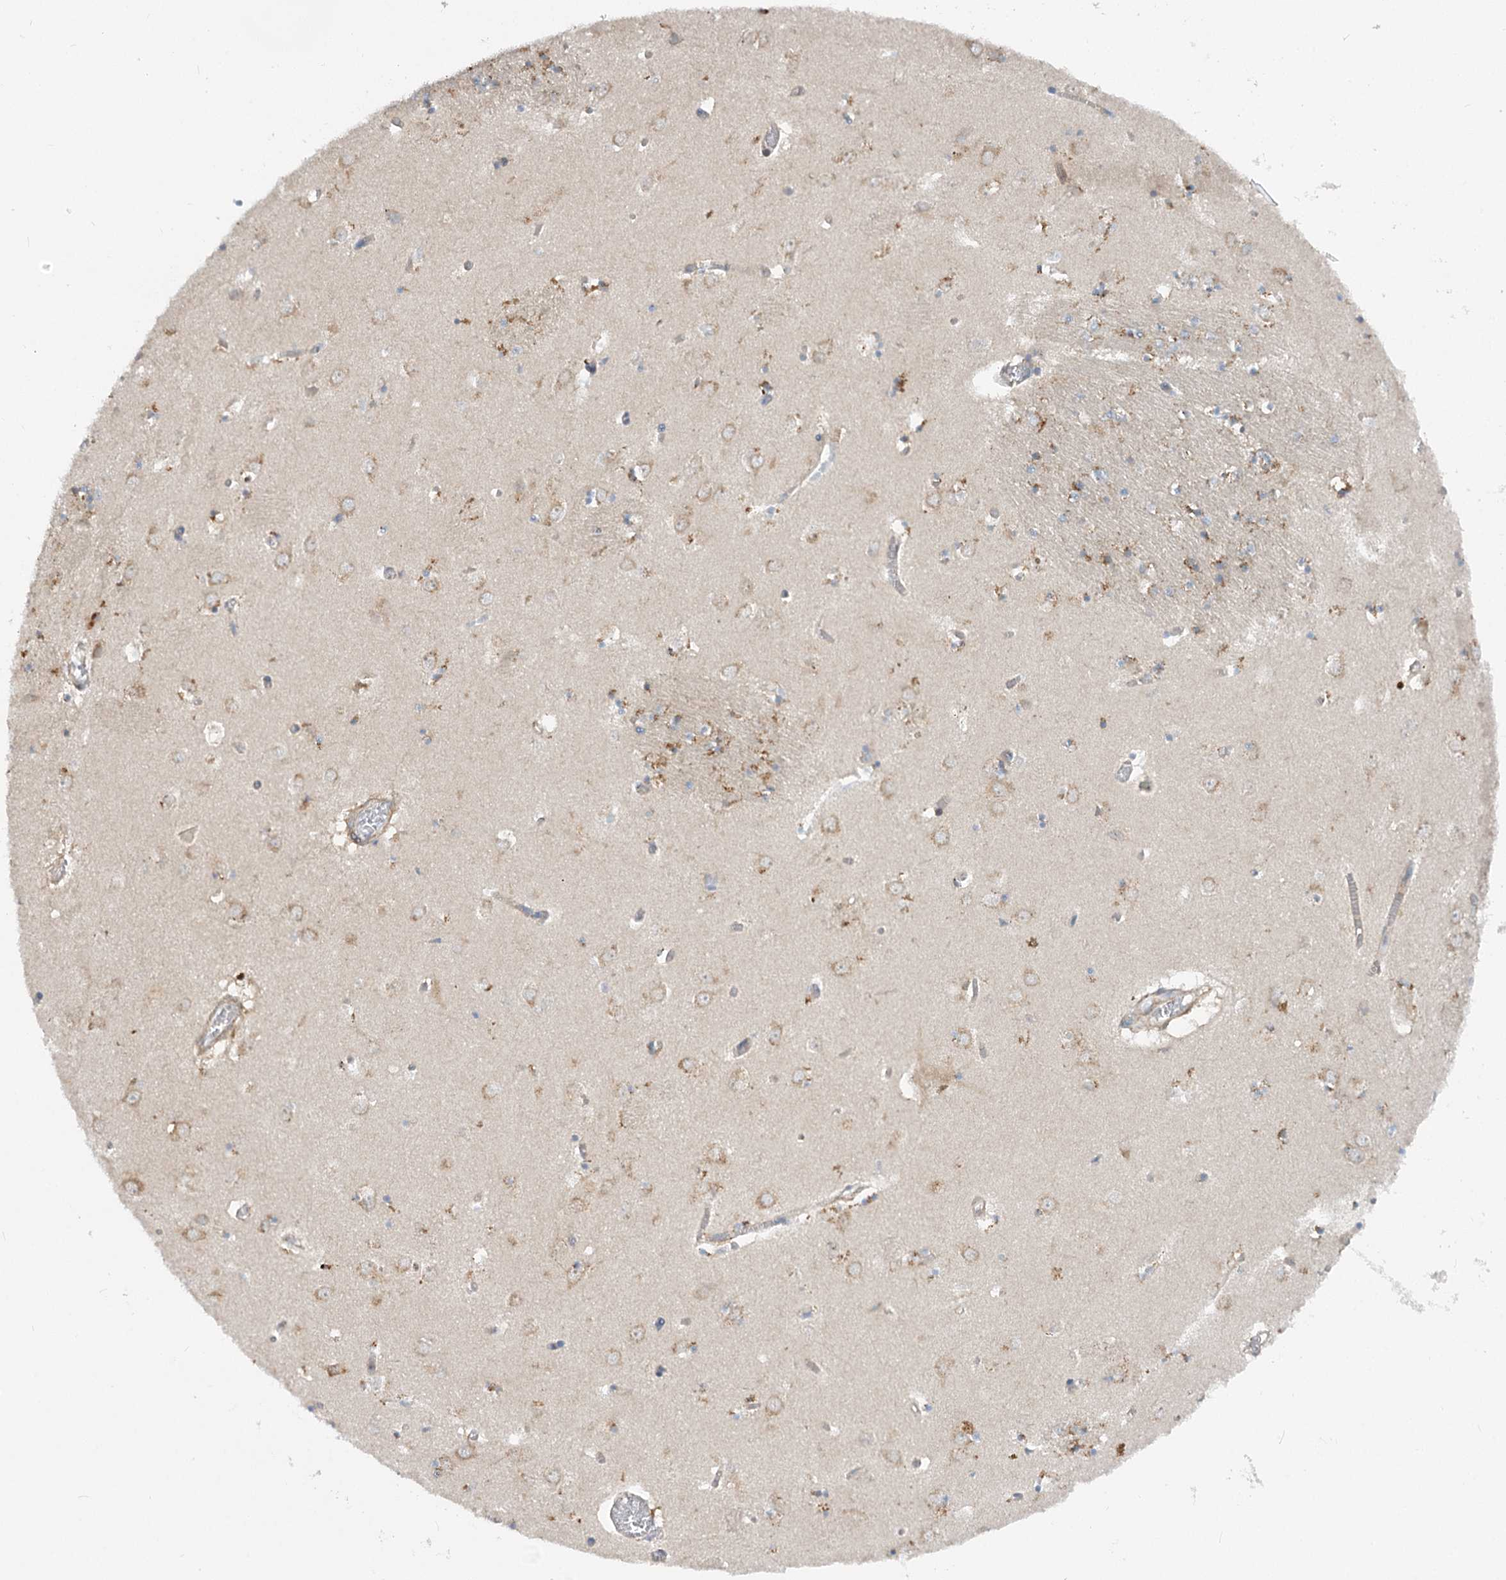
{"staining": {"intensity": "strong", "quantity": "25%-75%", "location": "cytoplasmic/membranous"}, "tissue": "caudate", "cell_type": "Glial cells", "image_type": "normal", "snomed": [{"axis": "morphology", "description": "Normal tissue, NOS"}, {"axis": "topography", "description": "Lateral ventricle wall"}], "caption": "A high-resolution image shows immunohistochemistry staining of unremarkable caudate, which demonstrates strong cytoplasmic/membranous expression in approximately 25%-75% of glial cells. (DAB (3,3'-diaminobenzidine) = brown stain, brightfield microscopy at high magnification).", "gene": "FGF19", "patient": {"sex": "male", "age": 70}}